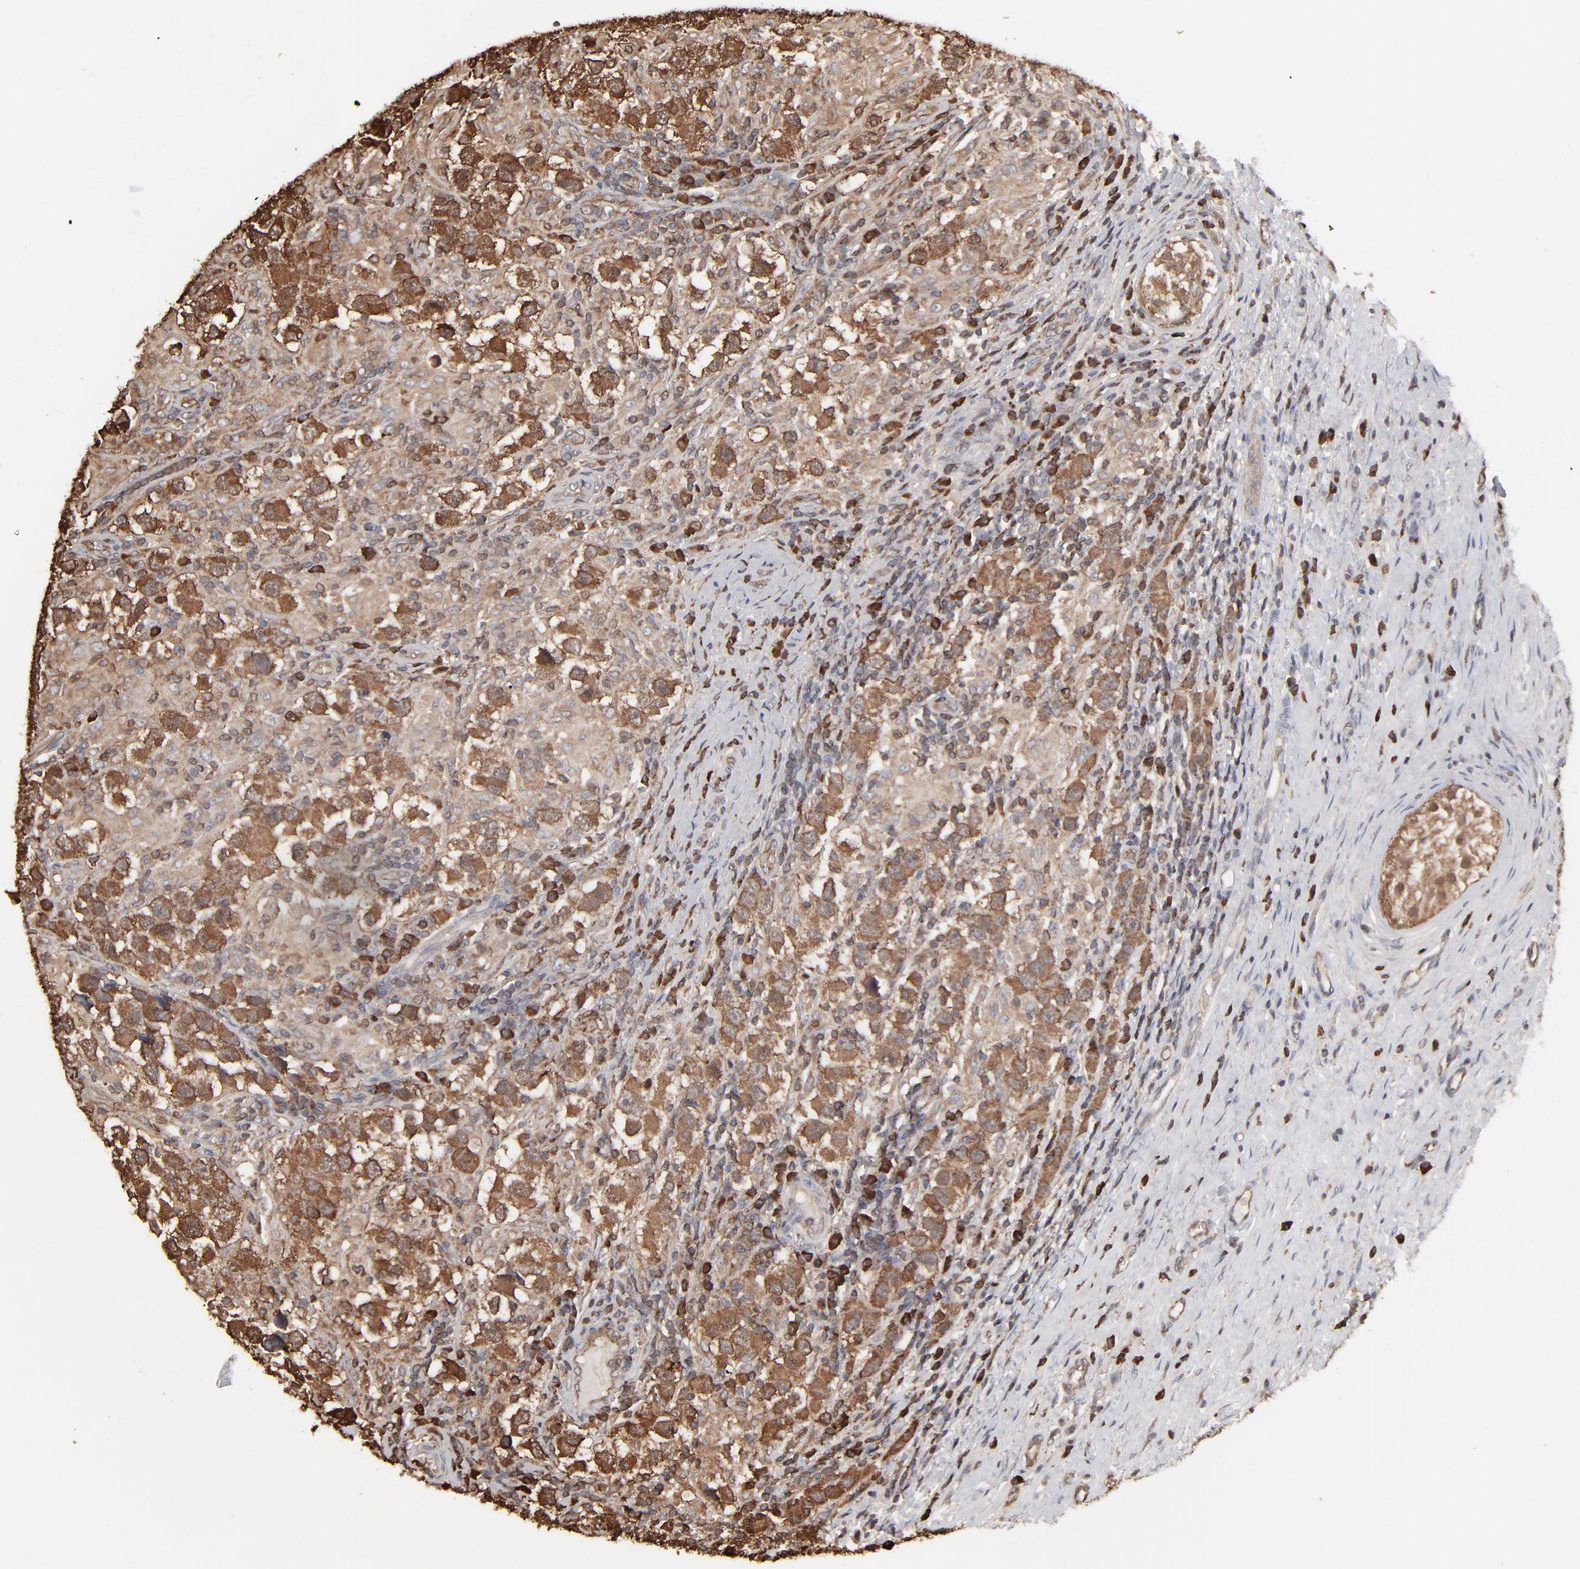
{"staining": {"intensity": "strong", "quantity": ">75%", "location": "cytoplasmic/membranous"}, "tissue": "testis cancer", "cell_type": "Tumor cells", "image_type": "cancer", "snomed": [{"axis": "morphology", "description": "Carcinoma, Embryonal, NOS"}, {"axis": "topography", "description": "Testis"}], "caption": "This is an image of immunohistochemistry (IHC) staining of testis embryonal carcinoma, which shows strong positivity in the cytoplasmic/membranous of tumor cells.", "gene": "NME1-NME2", "patient": {"sex": "male", "age": 21}}